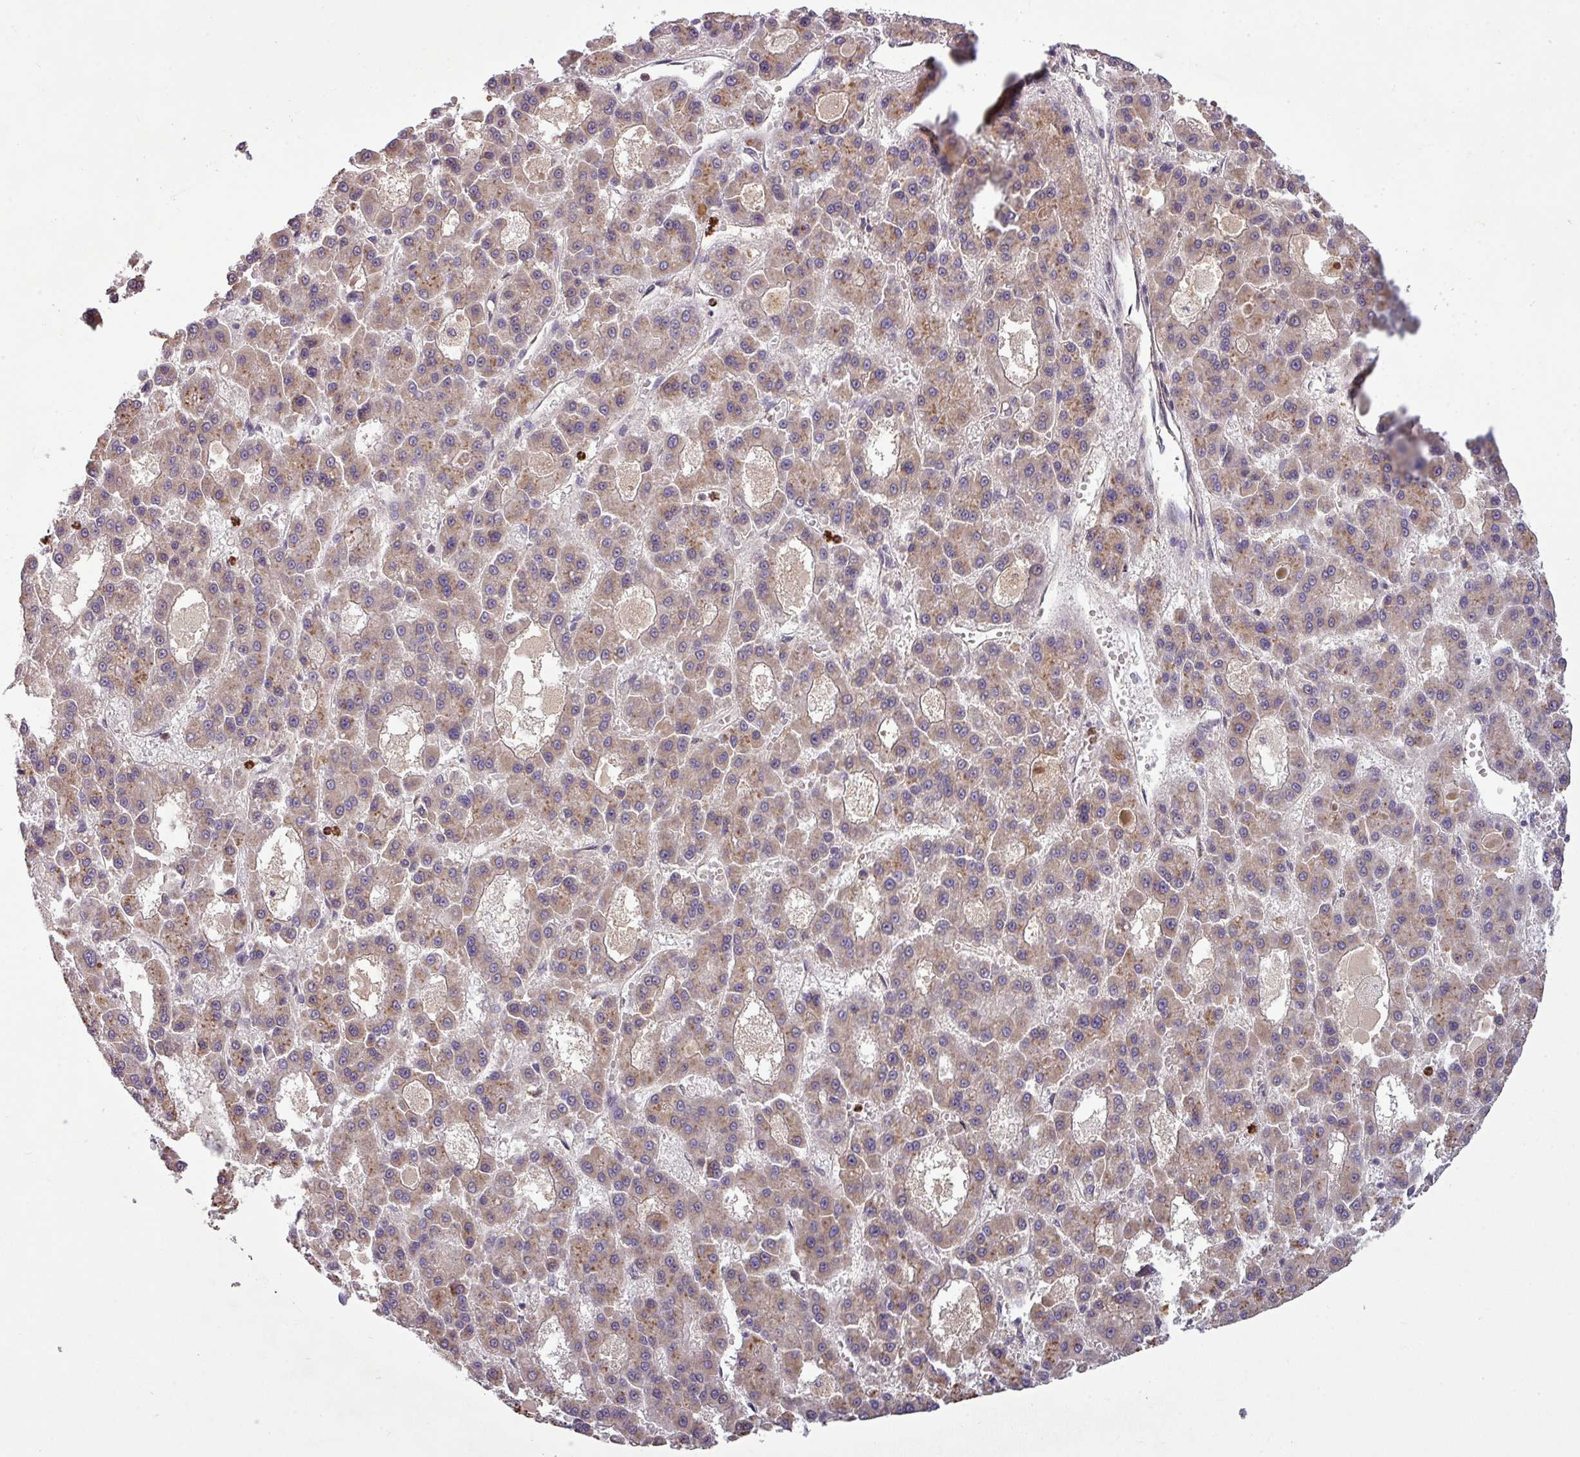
{"staining": {"intensity": "weak", "quantity": ">75%", "location": "cytoplasmic/membranous"}, "tissue": "liver cancer", "cell_type": "Tumor cells", "image_type": "cancer", "snomed": [{"axis": "morphology", "description": "Carcinoma, Hepatocellular, NOS"}, {"axis": "topography", "description": "Liver"}], "caption": "Approximately >75% of tumor cells in human hepatocellular carcinoma (liver) demonstrate weak cytoplasmic/membranous protein staining as visualized by brown immunohistochemical staining.", "gene": "PAPLN", "patient": {"sex": "male", "age": 70}}